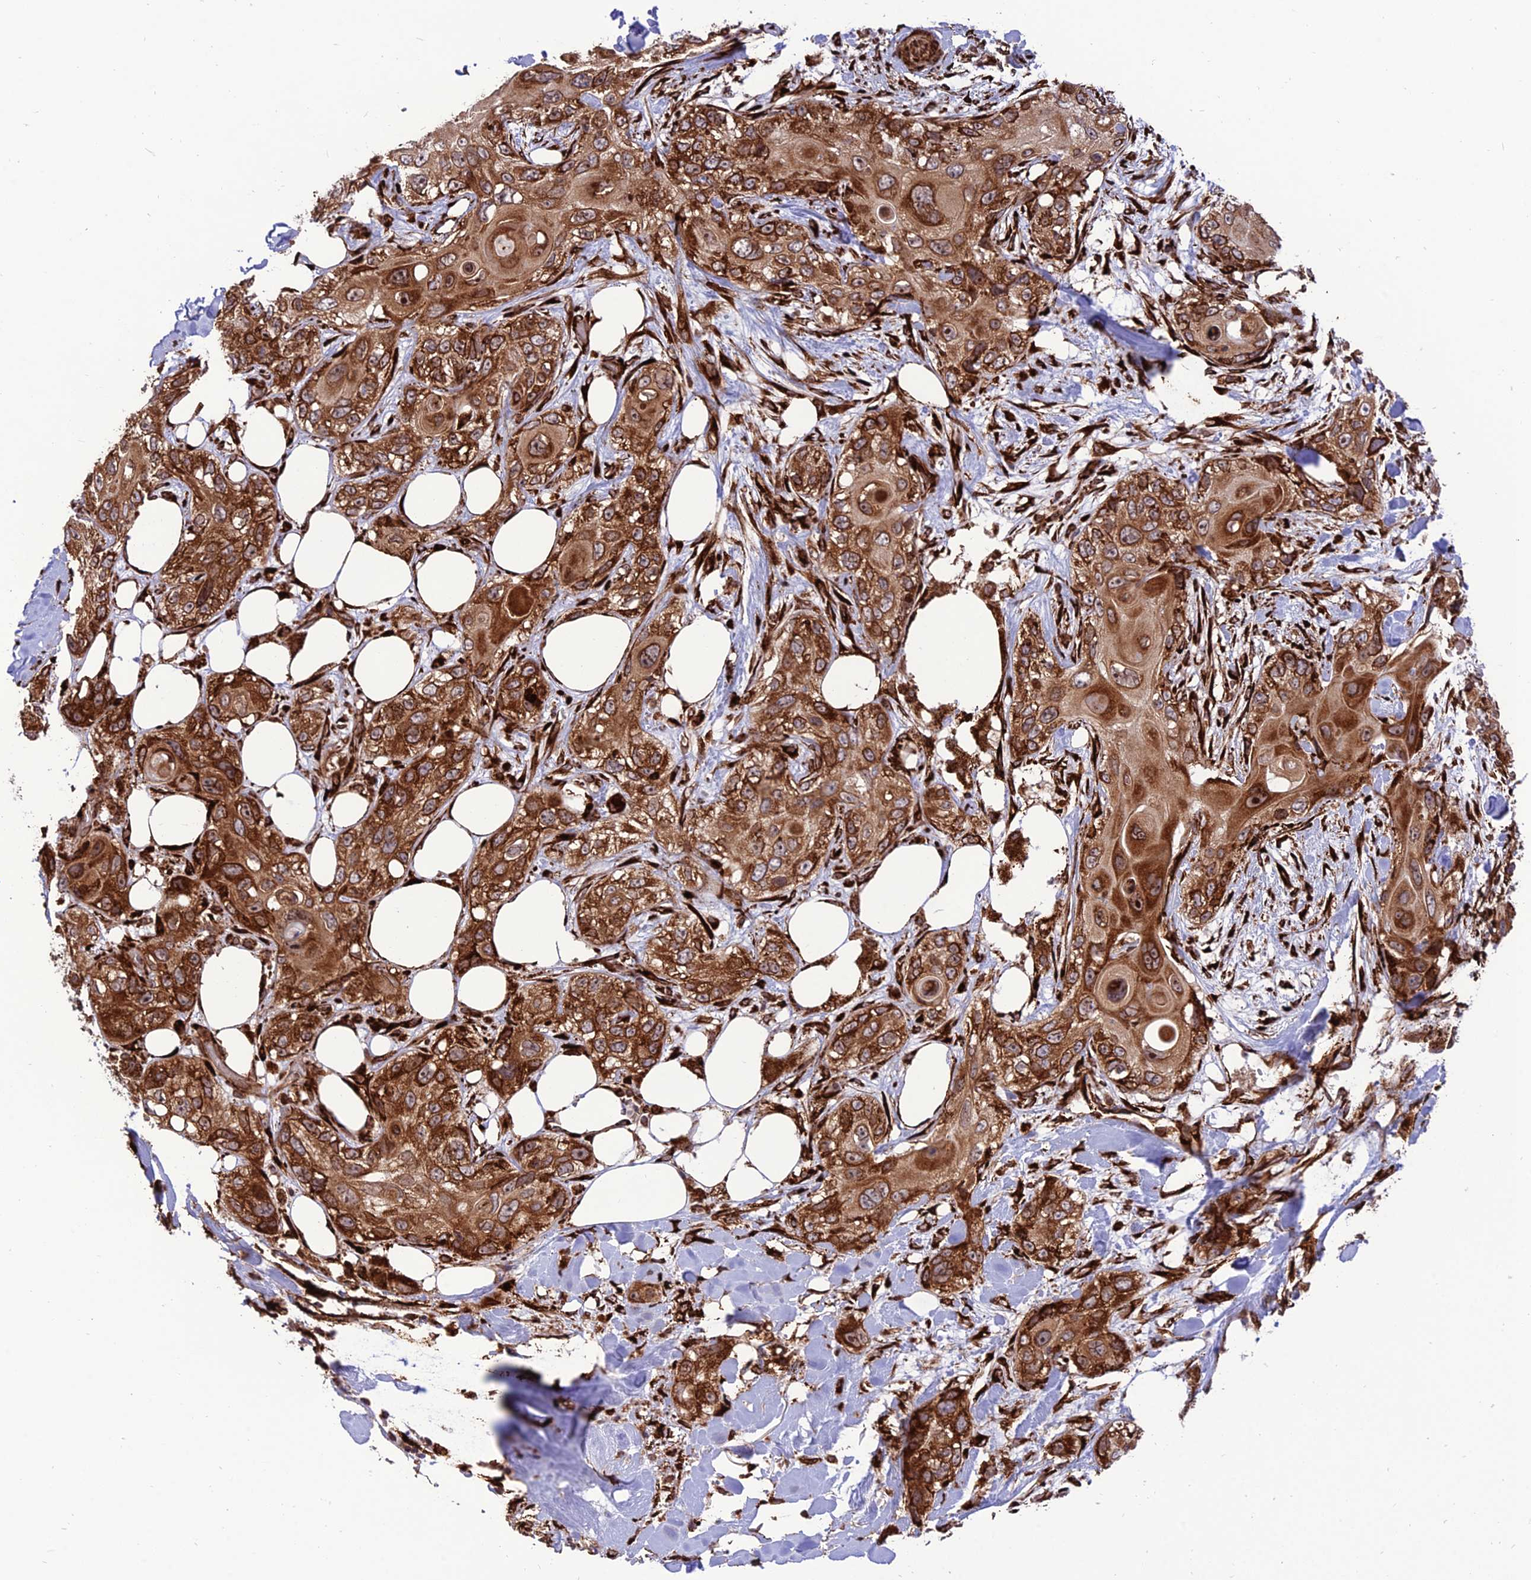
{"staining": {"intensity": "strong", "quantity": ">75%", "location": "cytoplasmic/membranous,nuclear"}, "tissue": "skin cancer", "cell_type": "Tumor cells", "image_type": "cancer", "snomed": [{"axis": "morphology", "description": "Normal tissue, NOS"}, {"axis": "morphology", "description": "Squamous cell carcinoma, NOS"}, {"axis": "topography", "description": "Skin"}], "caption": "Strong cytoplasmic/membranous and nuclear positivity for a protein is seen in about >75% of tumor cells of skin cancer (squamous cell carcinoma) using immunohistochemistry.", "gene": "CRTAP", "patient": {"sex": "male", "age": 72}}